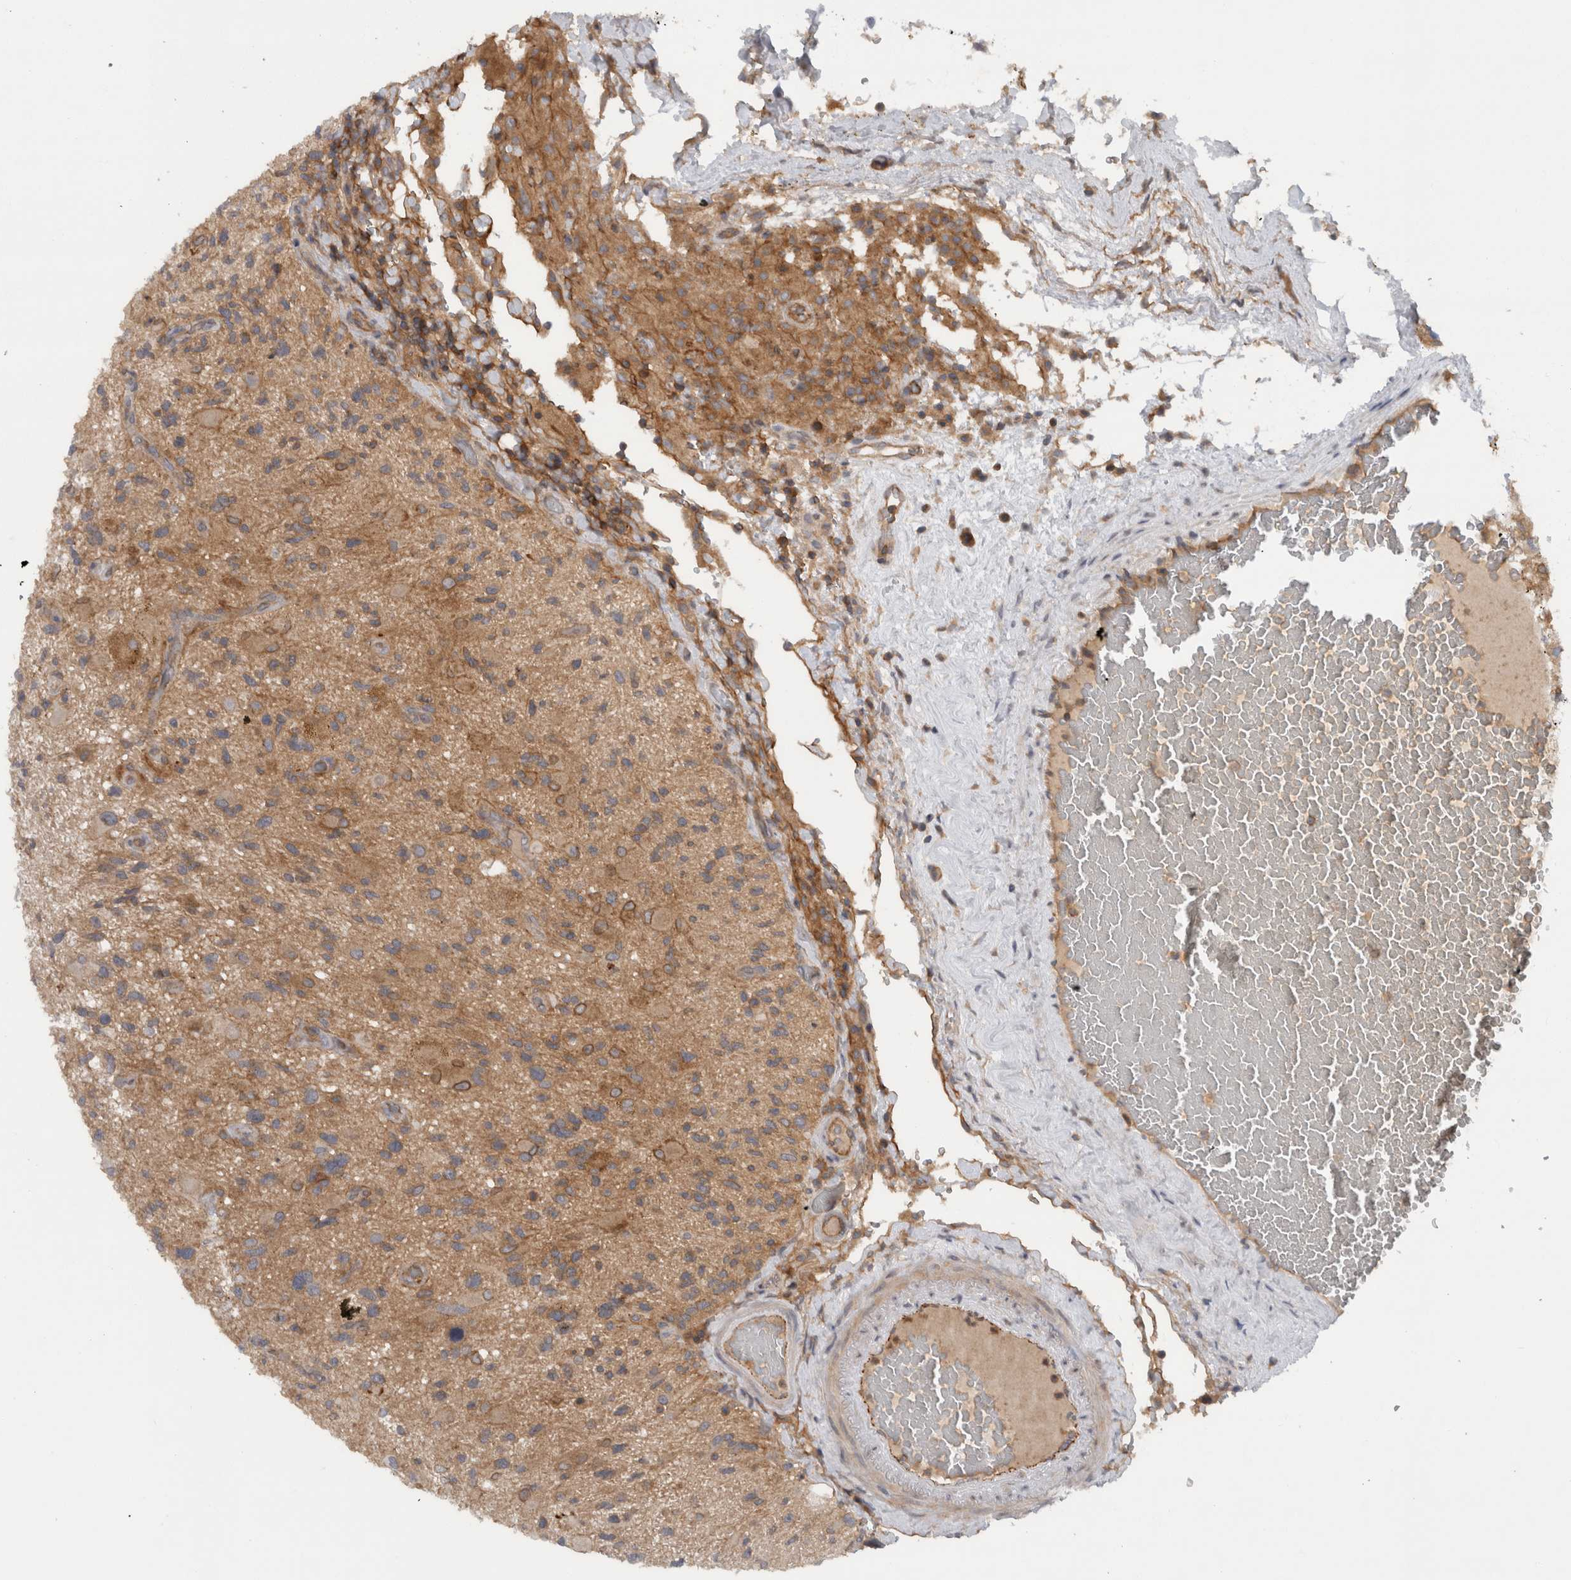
{"staining": {"intensity": "weak", "quantity": ">75%", "location": "cytoplasmic/membranous"}, "tissue": "glioma", "cell_type": "Tumor cells", "image_type": "cancer", "snomed": [{"axis": "morphology", "description": "Glioma, malignant, High grade"}, {"axis": "topography", "description": "Brain"}], "caption": "Protein expression analysis of human glioma reveals weak cytoplasmic/membranous positivity in about >75% of tumor cells.", "gene": "SCARA5", "patient": {"sex": "male", "age": 33}}